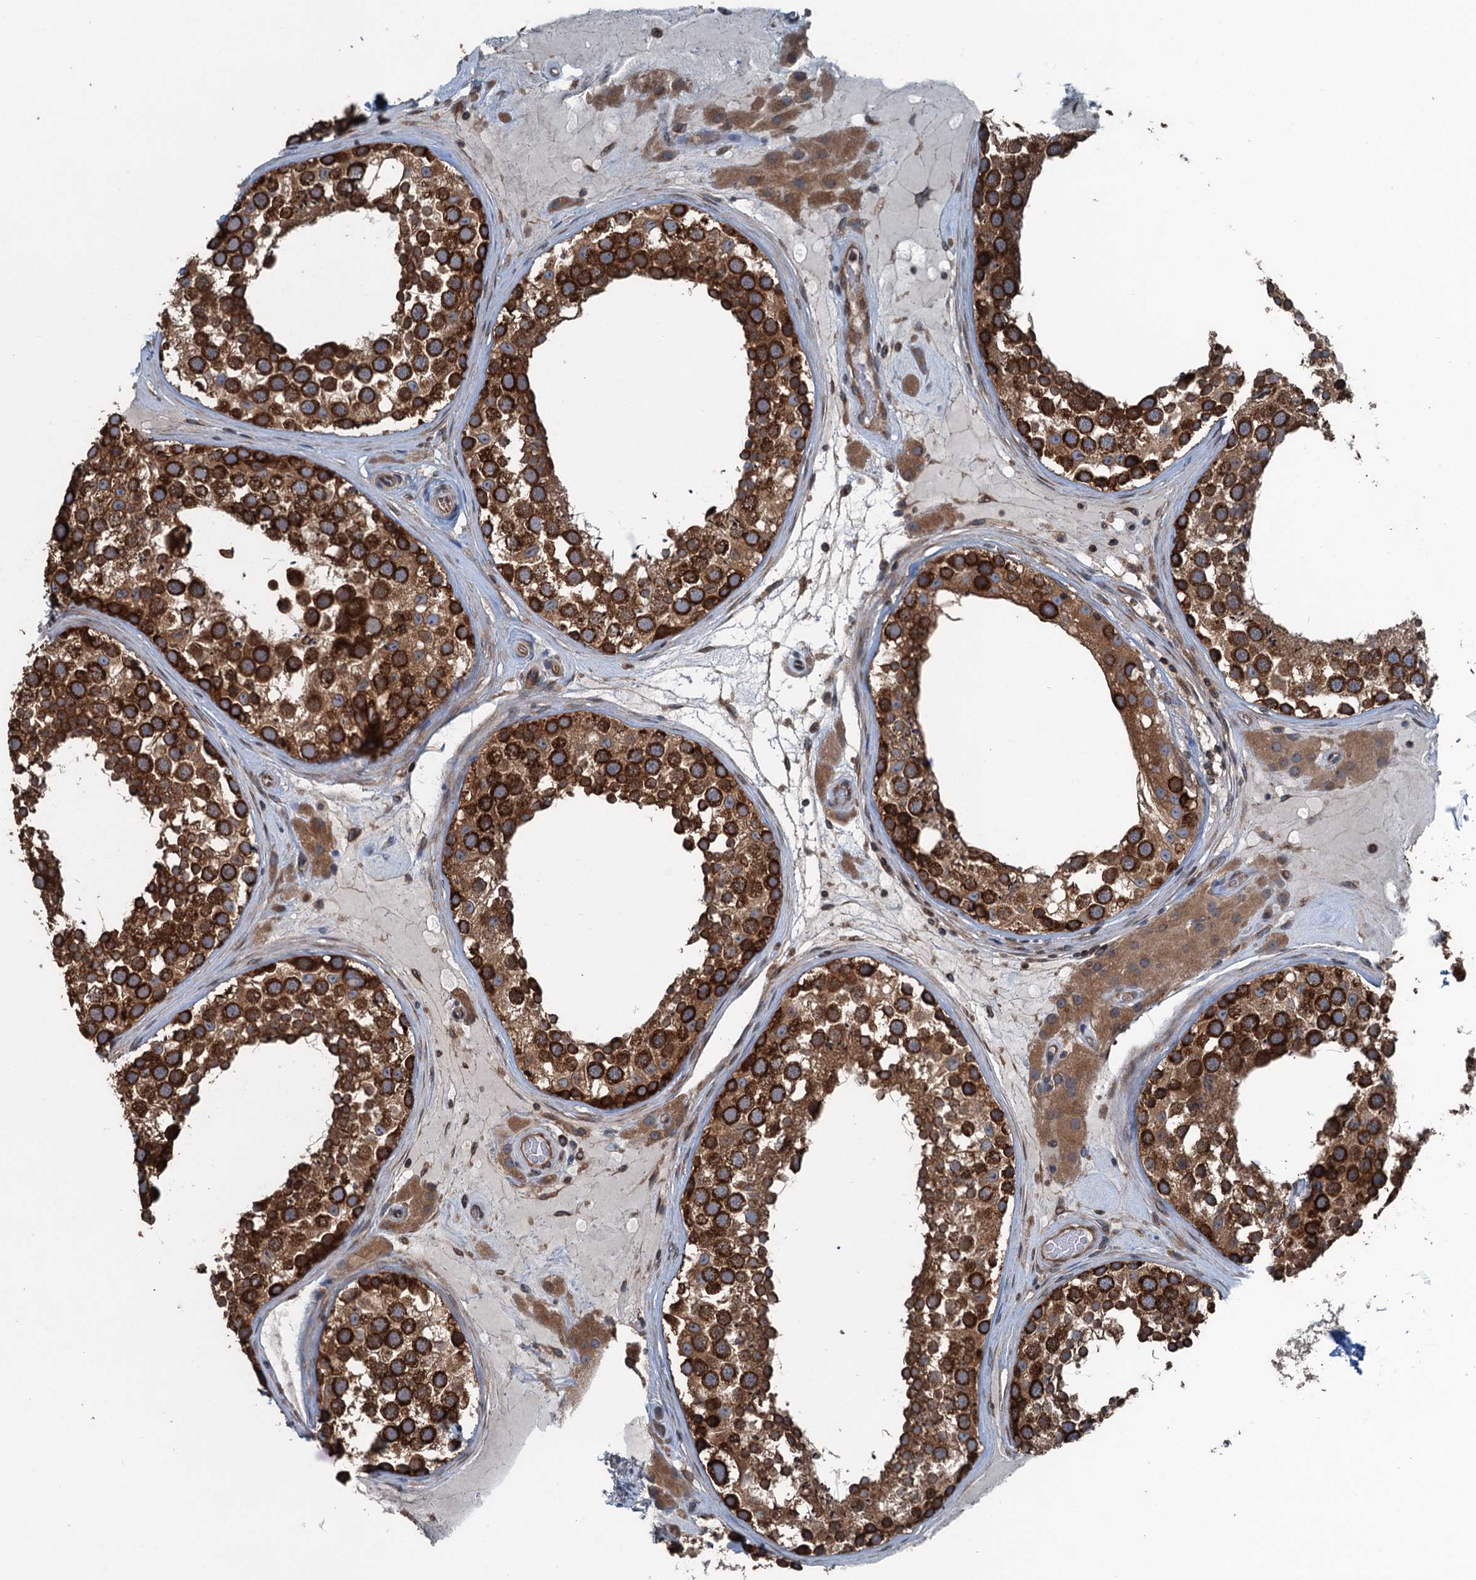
{"staining": {"intensity": "strong", "quantity": ">75%", "location": "cytoplasmic/membranous"}, "tissue": "testis", "cell_type": "Cells in seminiferous ducts", "image_type": "normal", "snomed": [{"axis": "morphology", "description": "Normal tissue, NOS"}, {"axis": "topography", "description": "Testis"}], "caption": "Immunohistochemistry (IHC) of unremarkable human testis exhibits high levels of strong cytoplasmic/membranous staining in about >75% of cells in seminiferous ducts. The protein is stained brown, and the nuclei are stained in blue (DAB IHC with brightfield microscopy, high magnification).", "gene": "TRAPPC8", "patient": {"sex": "male", "age": 46}}